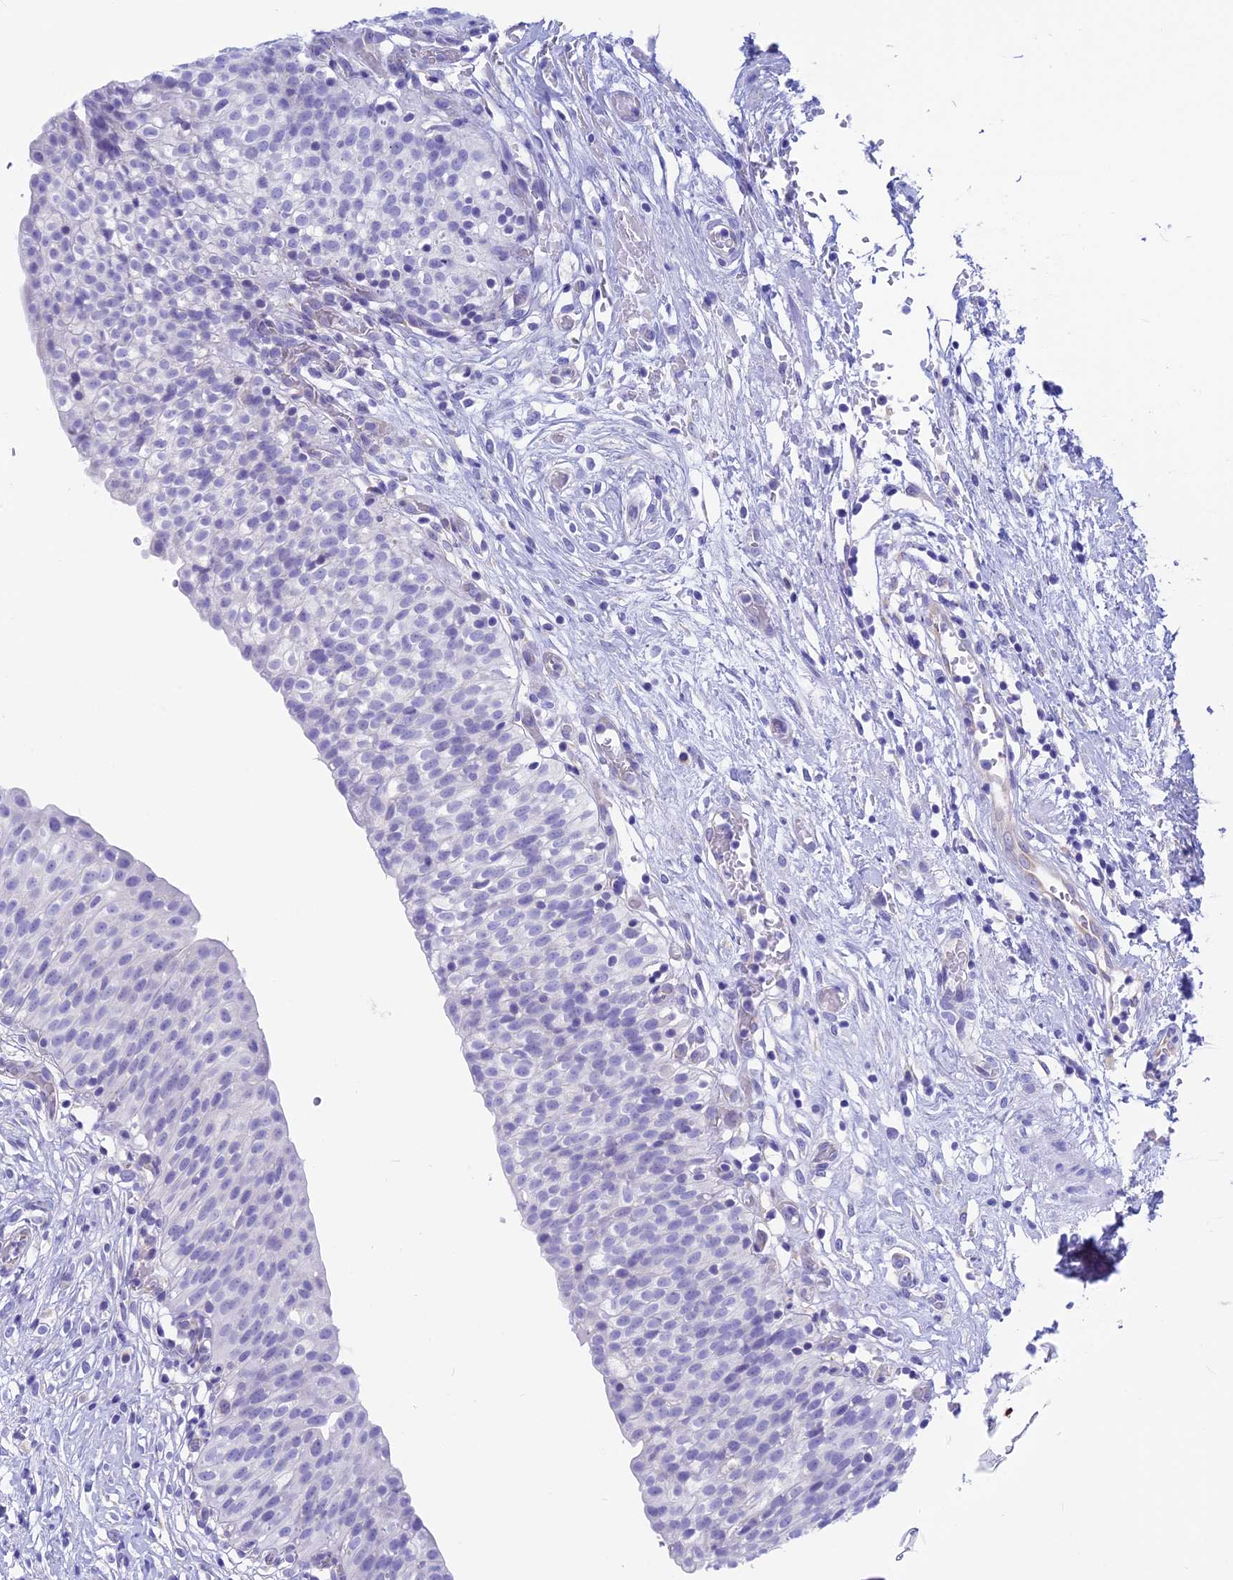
{"staining": {"intensity": "negative", "quantity": "none", "location": "none"}, "tissue": "urinary bladder", "cell_type": "Urothelial cells", "image_type": "normal", "snomed": [{"axis": "morphology", "description": "Normal tissue, NOS"}, {"axis": "topography", "description": "Urinary bladder"}], "caption": "The photomicrograph demonstrates no significant expression in urothelial cells of urinary bladder. (DAB immunohistochemistry (IHC) with hematoxylin counter stain).", "gene": "GNGT2", "patient": {"sex": "male", "age": 55}}